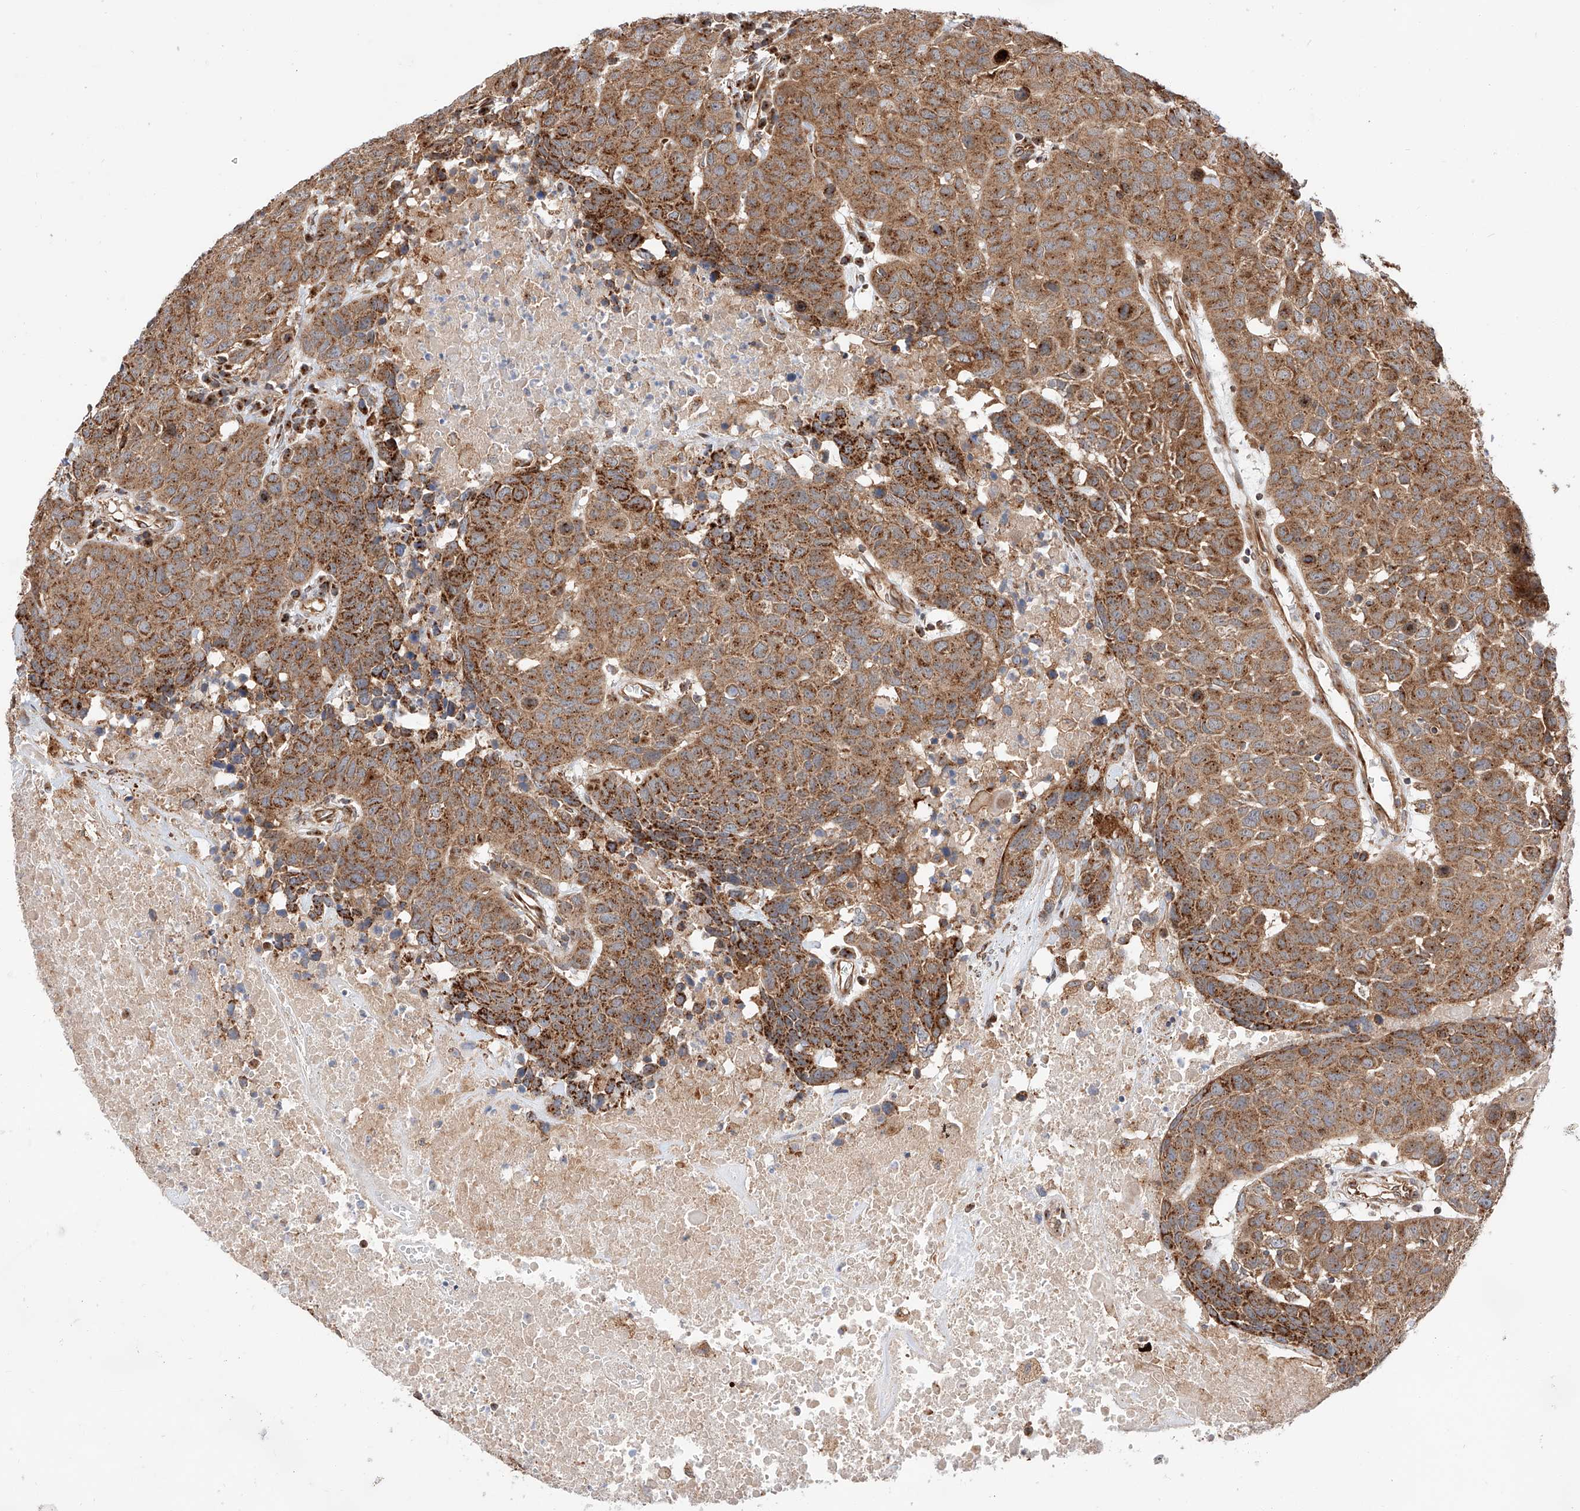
{"staining": {"intensity": "moderate", "quantity": ">75%", "location": "cytoplasmic/membranous"}, "tissue": "head and neck cancer", "cell_type": "Tumor cells", "image_type": "cancer", "snomed": [{"axis": "morphology", "description": "Squamous cell carcinoma, NOS"}, {"axis": "topography", "description": "Head-Neck"}], "caption": "Moderate cytoplasmic/membranous protein positivity is present in about >75% of tumor cells in head and neck cancer. The staining was performed using DAB, with brown indicating positive protein expression. Nuclei are stained blue with hematoxylin.", "gene": "ISCA2", "patient": {"sex": "male", "age": 66}}